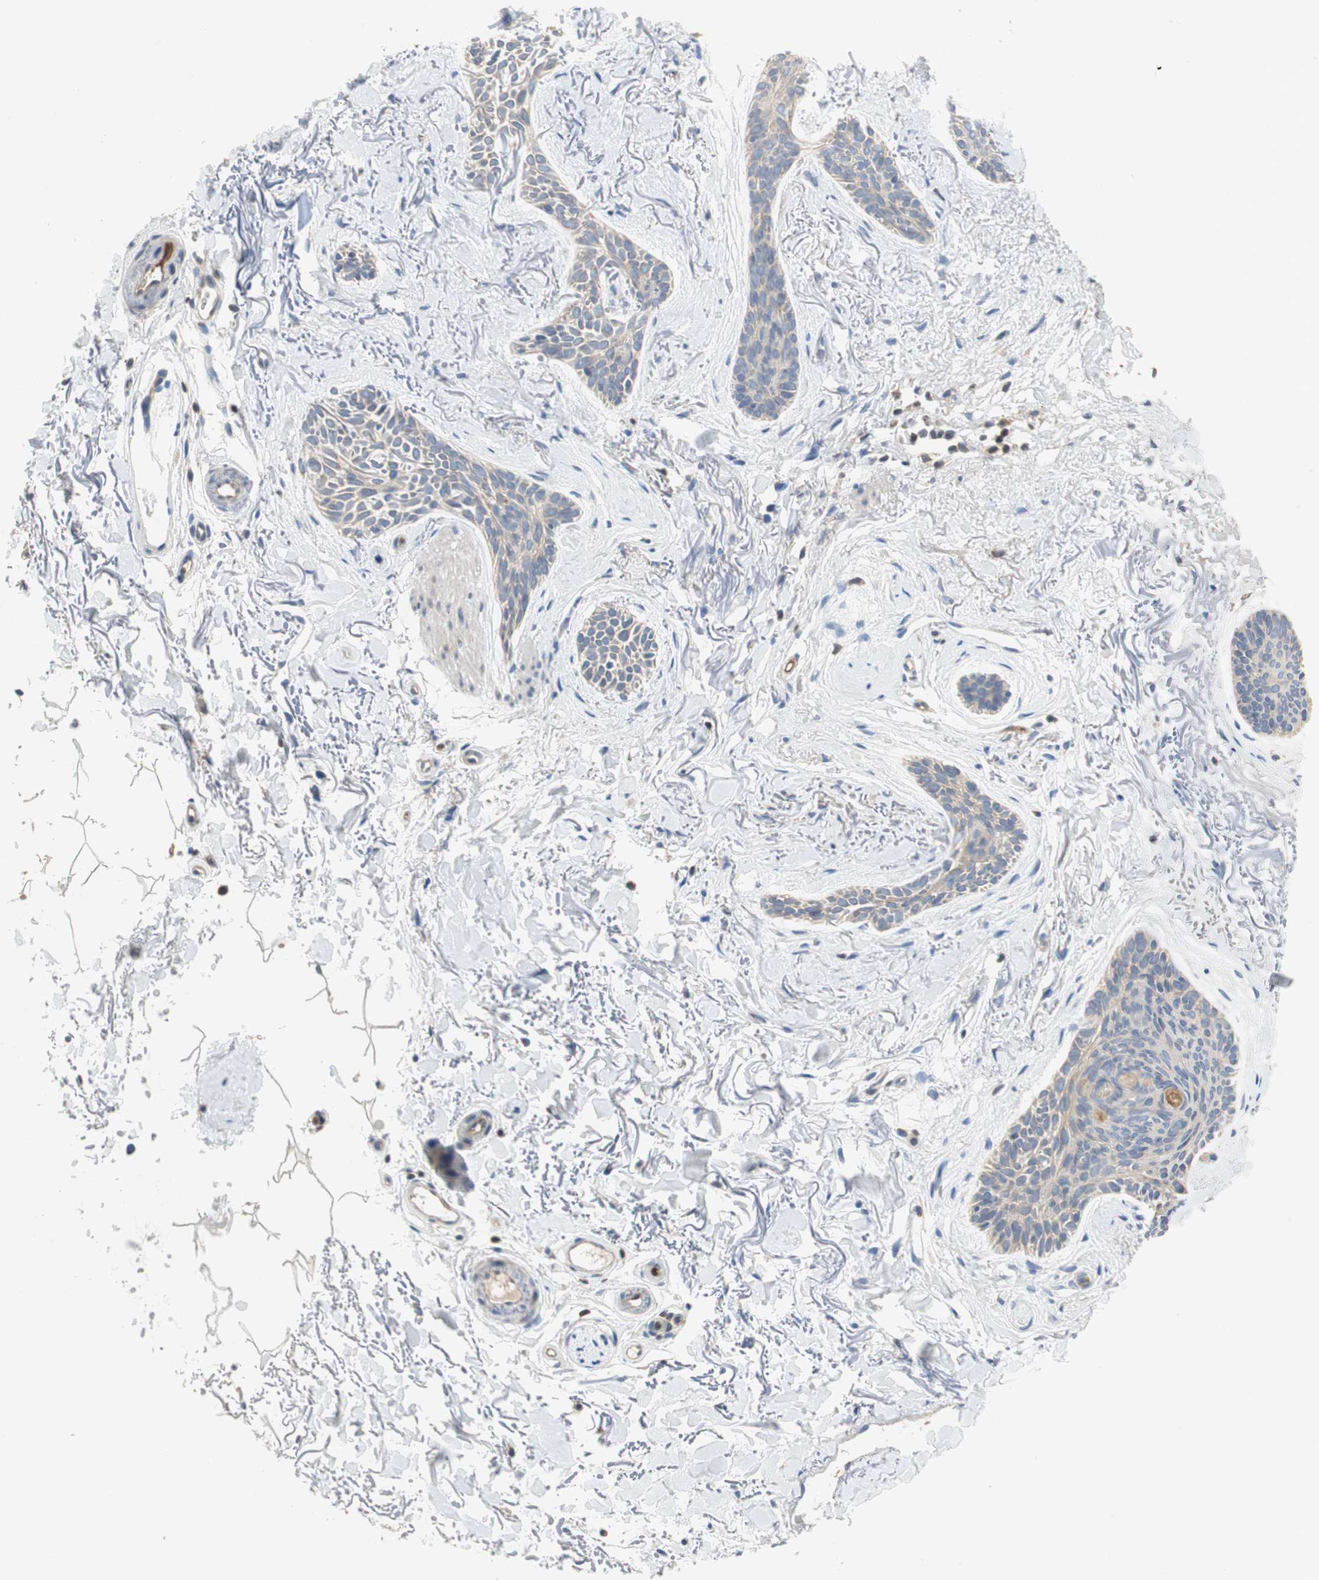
{"staining": {"intensity": "negative", "quantity": "none", "location": "none"}, "tissue": "skin cancer", "cell_type": "Tumor cells", "image_type": "cancer", "snomed": [{"axis": "morphology", "description": "Basal cell carcinoma"}, {"axis": "topography", "description": "Skin"}], "caption": "Basal cell carcinoma (skin) stained for a protein using IHC reveals no staining tumor cells.", "gene": "ALPL", "patient": {"sex": "female", "age": 84}}